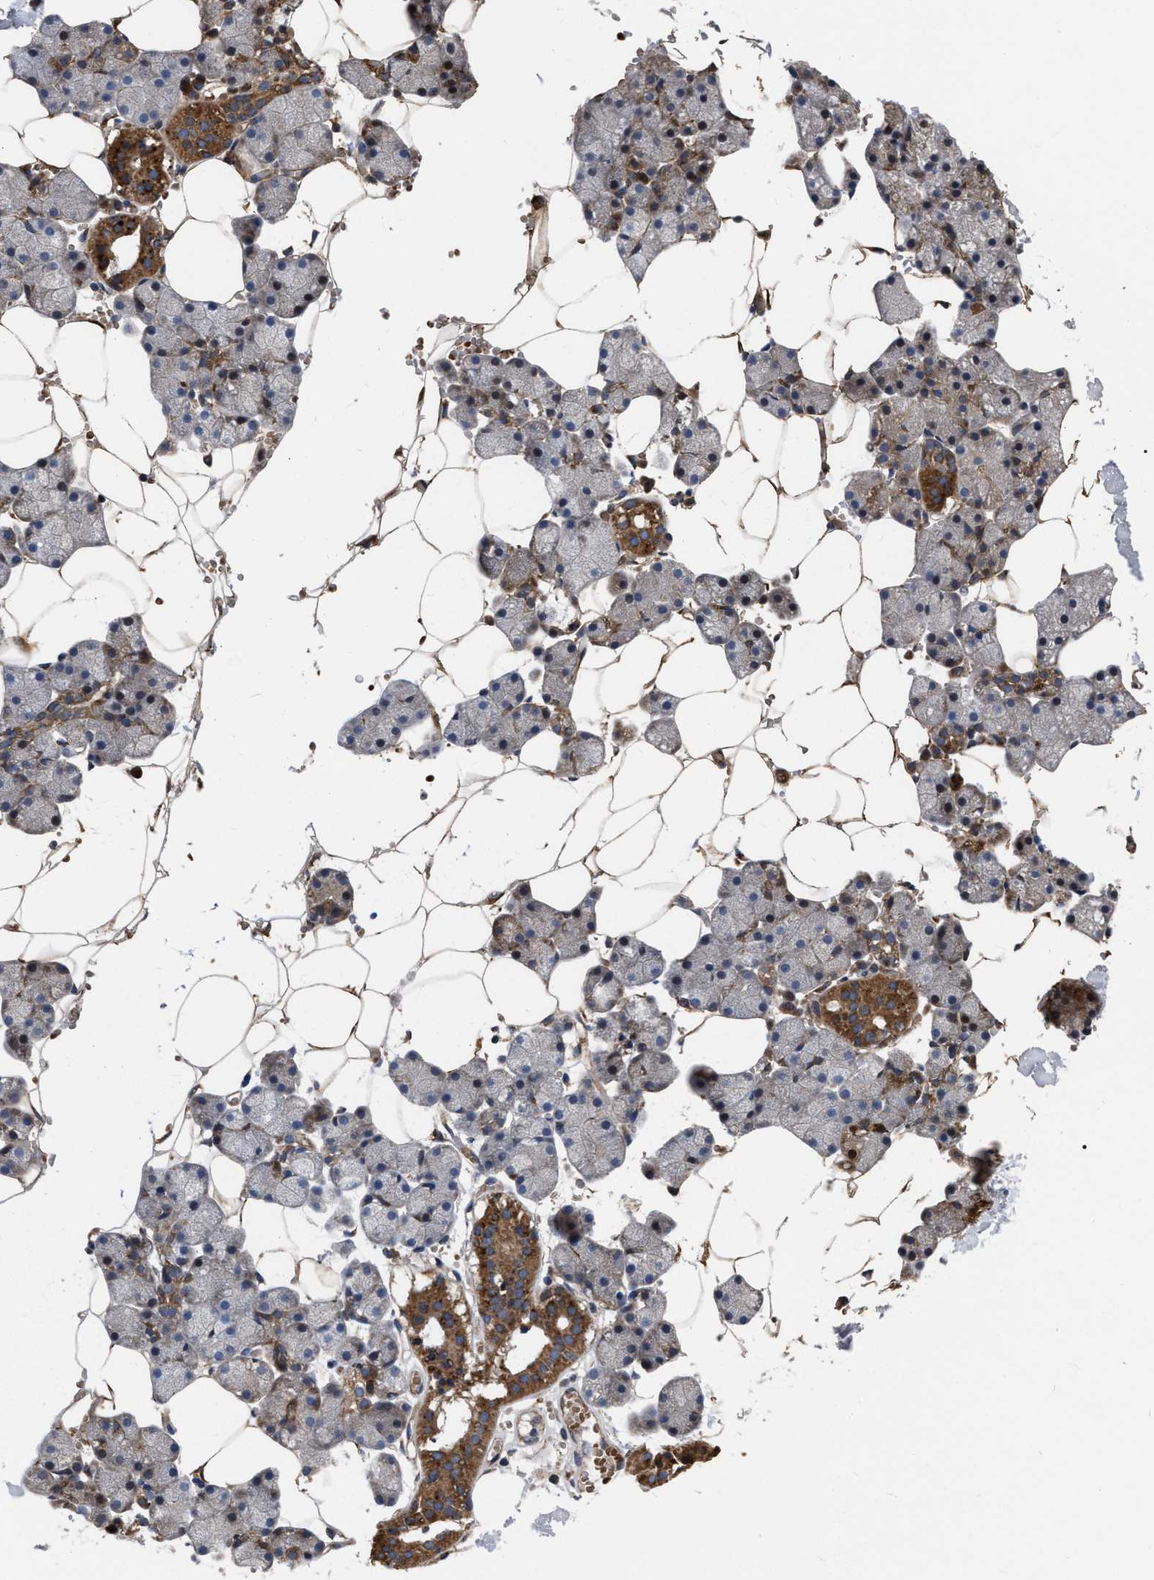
{"staining": {"intensity": "moderate", "quantity": "<25%", "location": "cytoplasmic/membranous"}, "tissue": "salivary gland", "cell_type": "Glandular cells", "image_type": "normal", "snomed": [{"axis": "morphology", "description": "Normal tissue, NOS"}, {"axis": "topography", "description": "Salivary gland"}], "caption": "About <25% of glandular cells in benign salivary gland reveal moderate cytoplasmic/membranous protein expression as visualized by brown immunohistochemical staining.", "gene": "MLST8", "patient": {"sex": "male", "age": 62}}